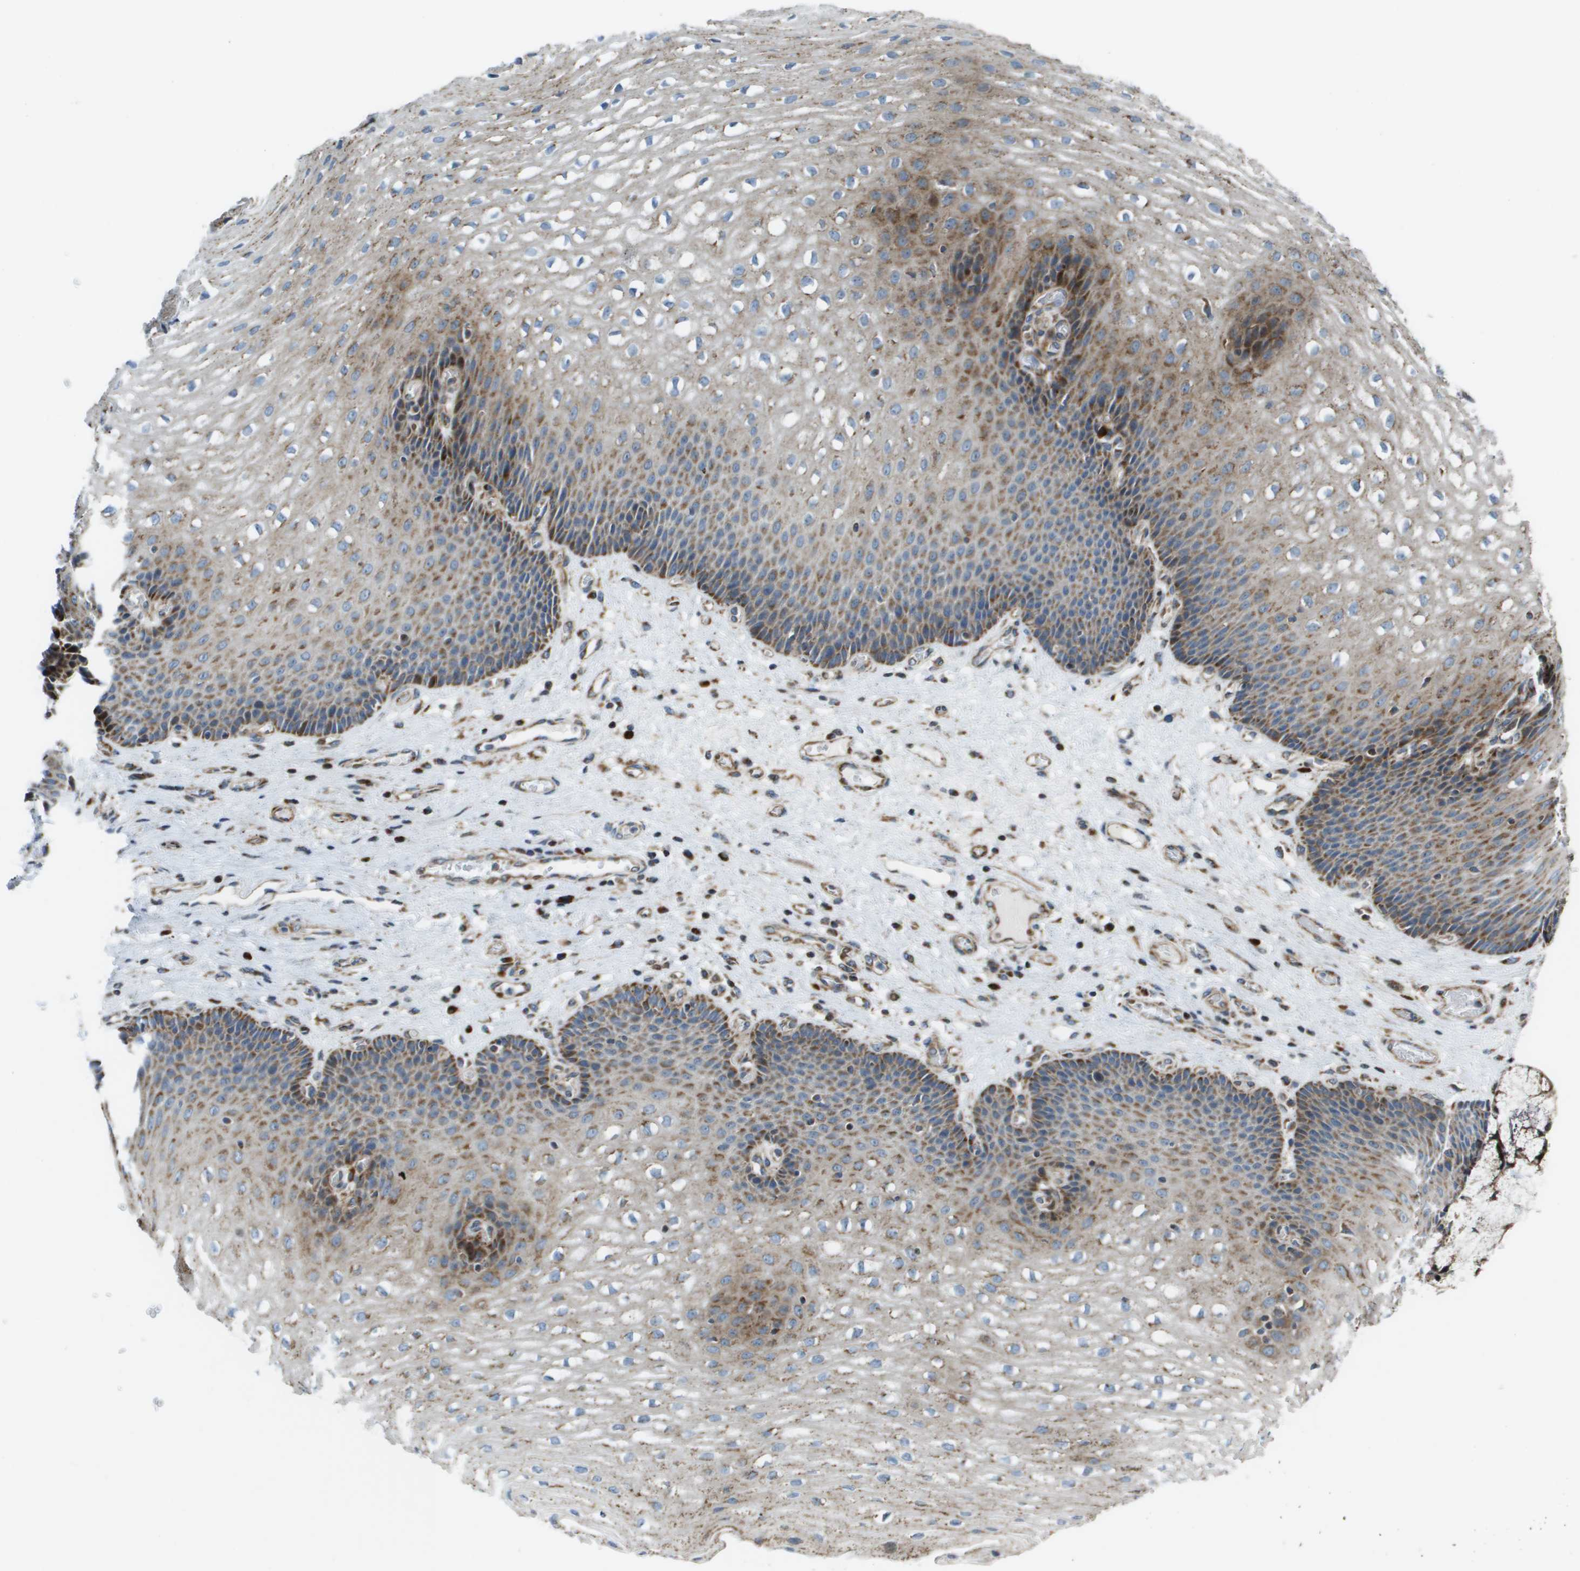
{"staining": {"intensity": "moderate", "quantity": "25%-75%", "location": "cytoplasmic/membranous"}, "tissue": "esophagus", "cell_type": "Squamous epithelial cells", "image_type": "normal", "snomed": [{"axis": "morphology", "description": "Normal tissue, NOS"}, {"axis": "topography", "description": "Esophagus"}], "caption": "IHC (DAB (3,3'-diaminobenzidine)) staining of benign human esophagus reveals moderate cytoplasmic/membranous protein expression in approximately 25%-75% of squamous epithelial cells.", "gene": "MGAT3", "patient": {"sex": "male", "age": 48}}